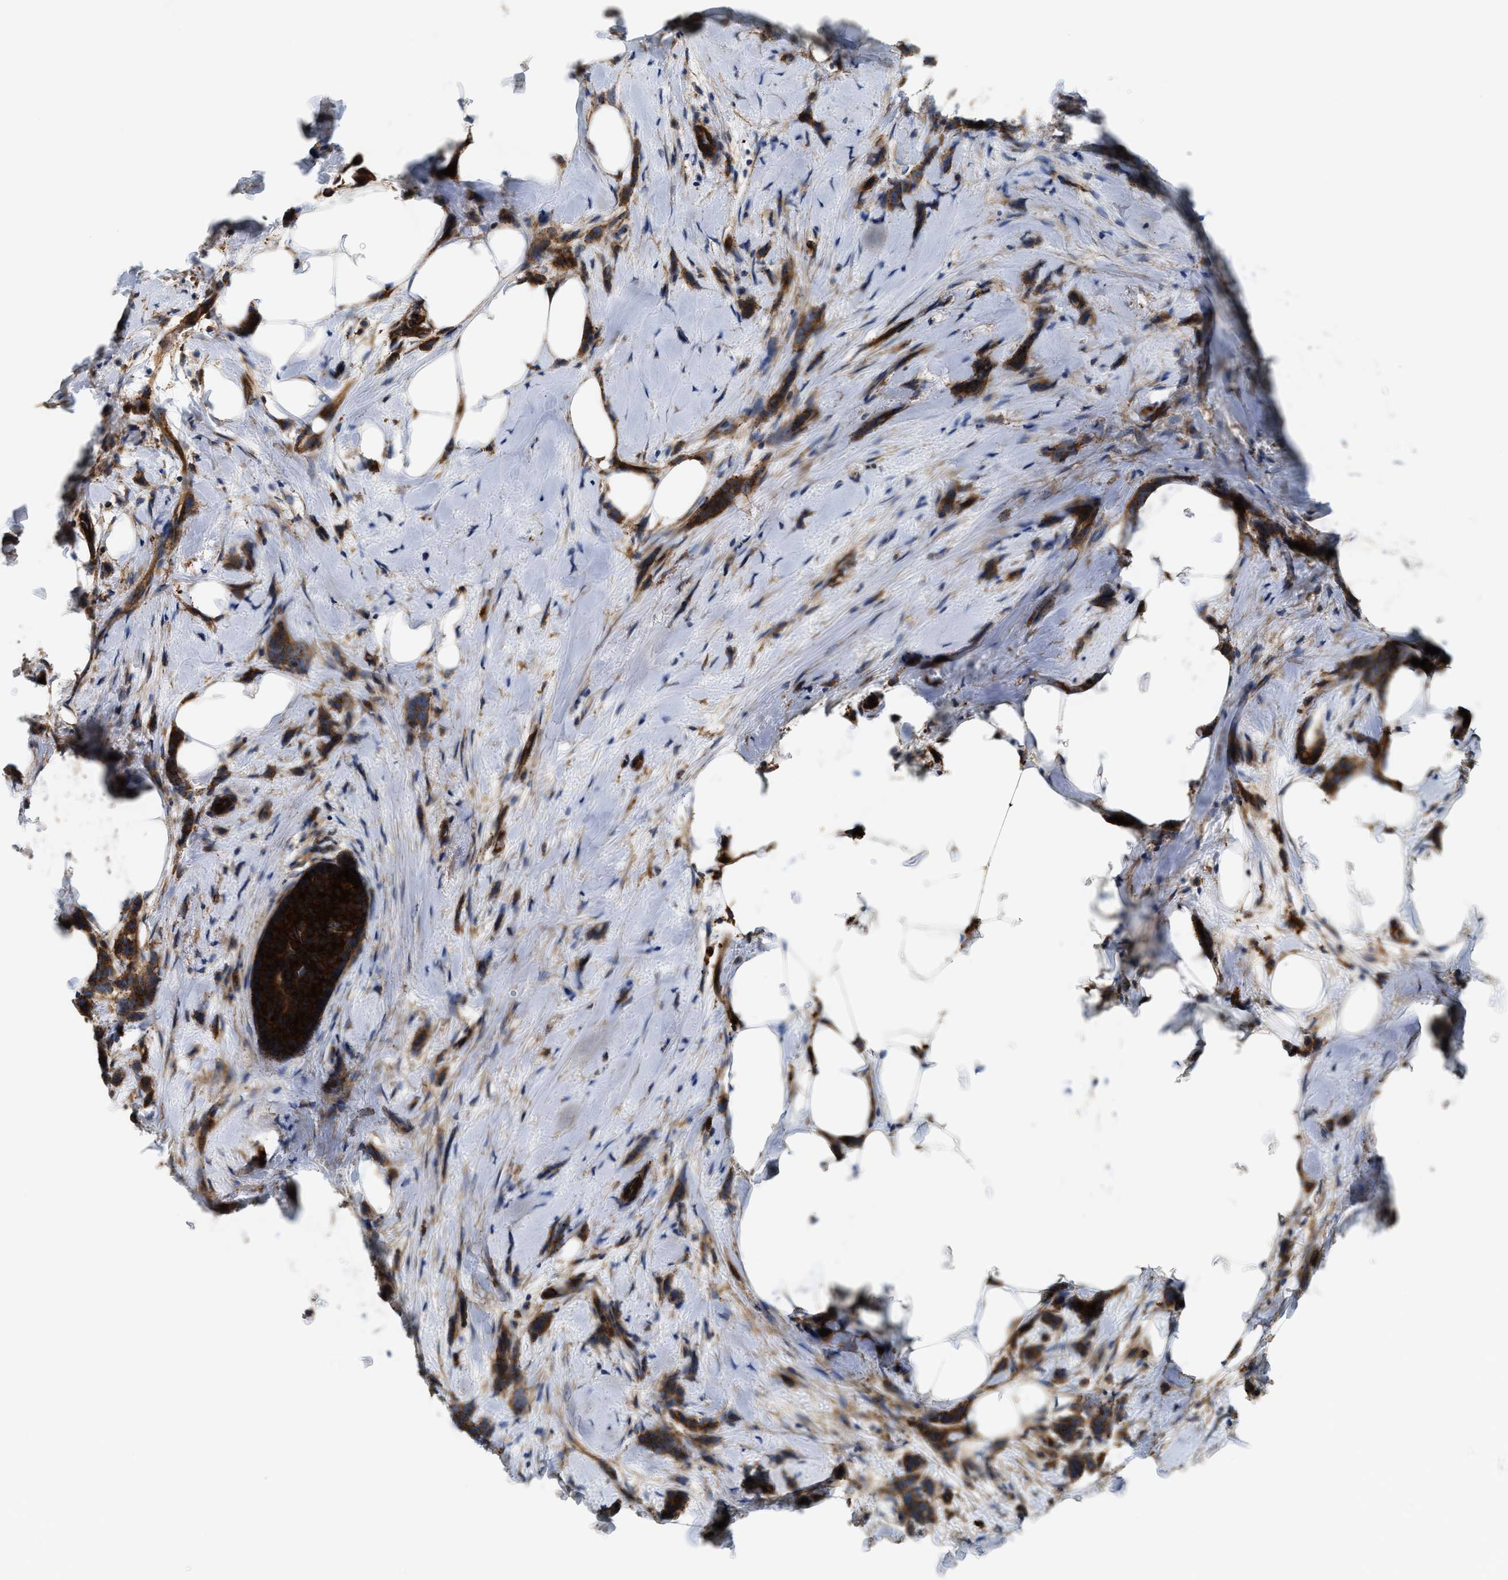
{"staining": {"intensity": "strong", "quantity": ">75%", "location": "cytoplasmic/membranous"}, "tissue": "breast cancer", "cell_type": "Tumor cells", "image_type": "cancer", "snomed": [{"axis": "morphology", "description": "Lobular carcinoma, in situ"}, {"axis": "morphology", "description": "Lobular carcinoma"}, {"axis": "topography", "description": "Breast"}], "caption": "A brown stain labels strong cytoplasmic/membranous positivity of a protein in breast cancer (lobular carcinoma in situ) tumor cells.", "gene": "NSUN7", "patient": {"sex": "female", "age": 41}}